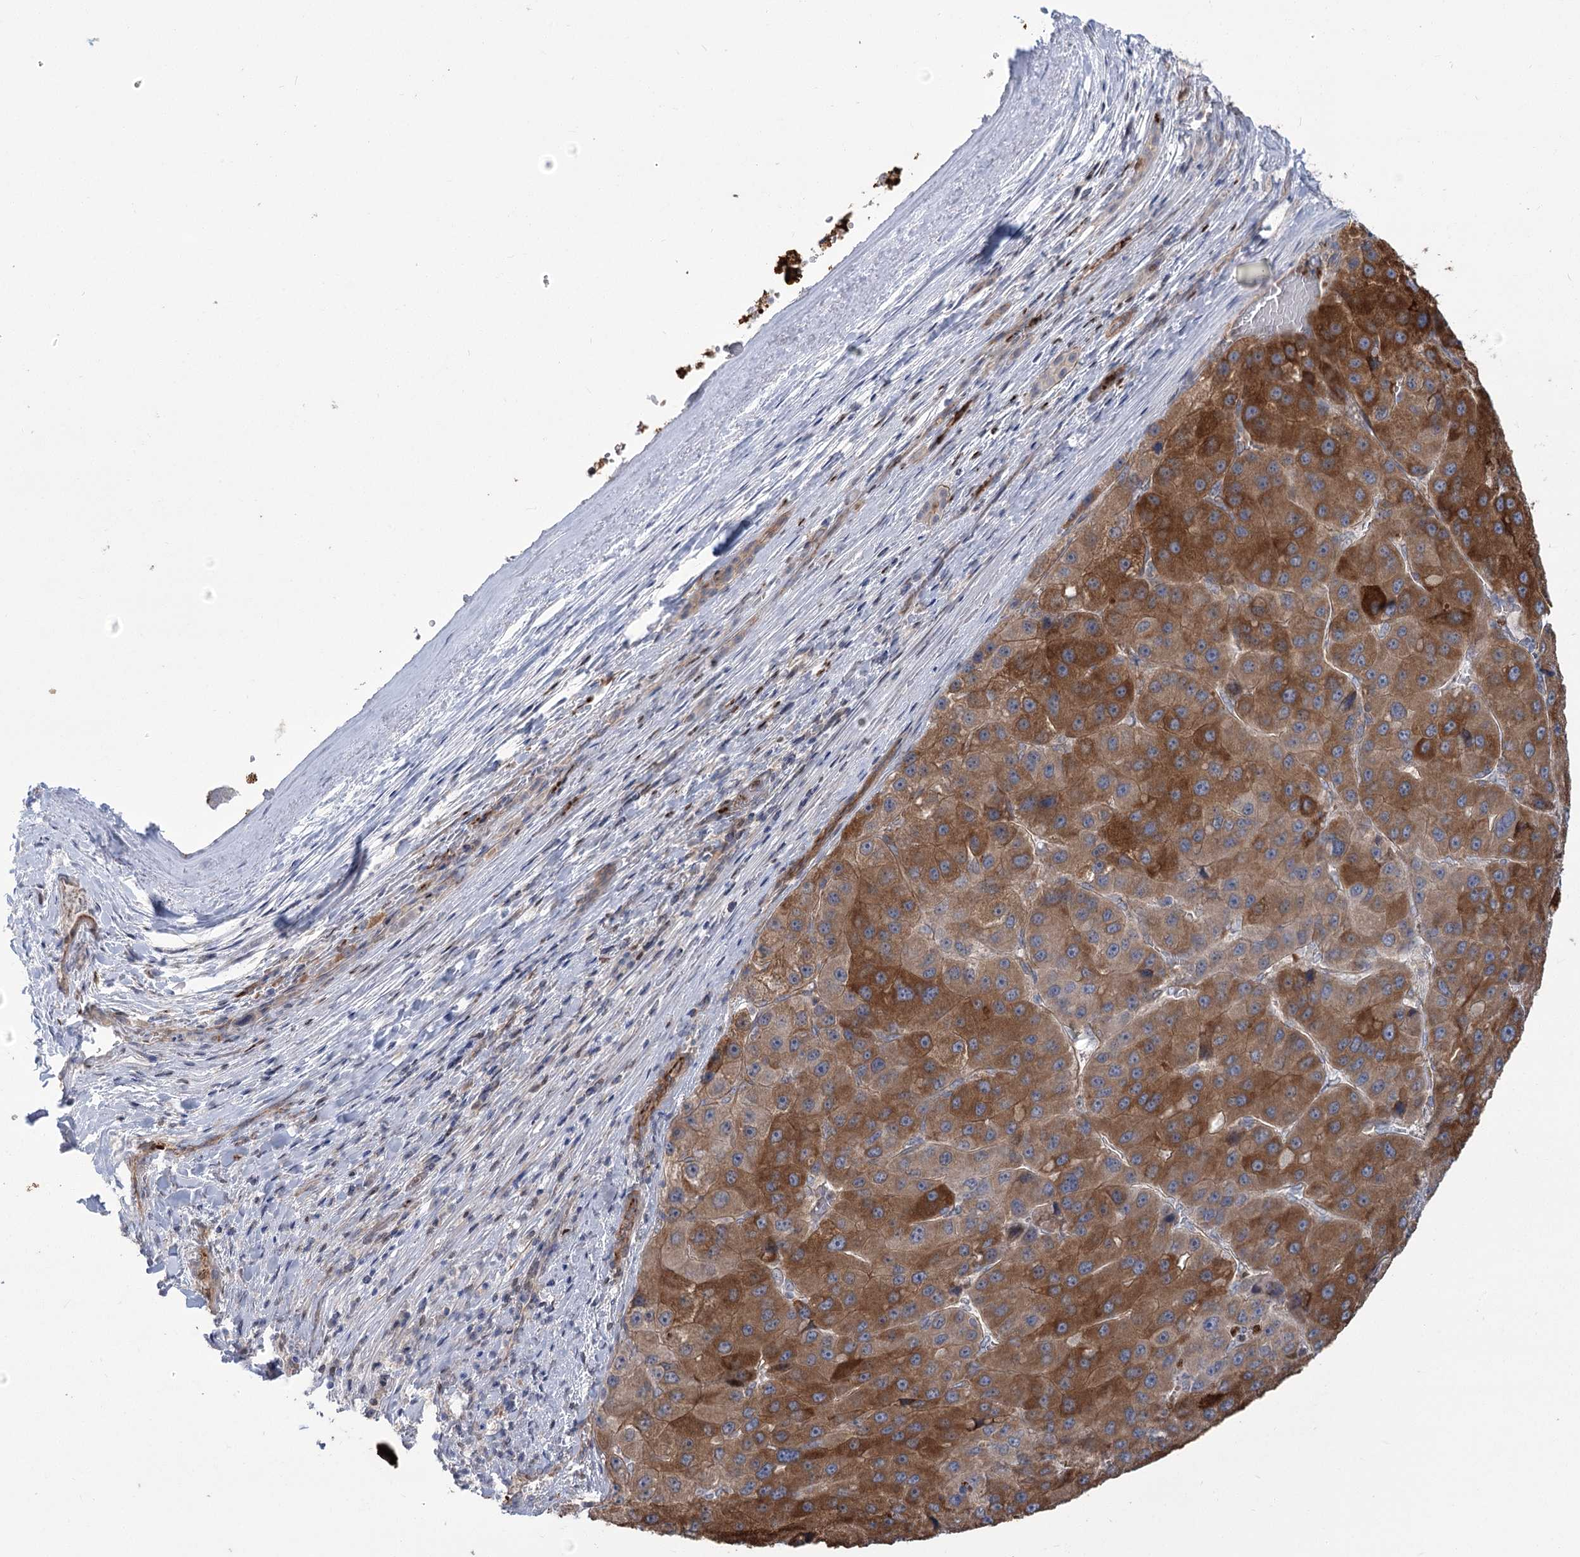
{"staining": {"intensity": "strong", "quantity": ">75%", "location": "cytoplasmic/membranous"}, "tissue": "liver cancer", "cell_type": "Tumor cells", "image_type": "cancer", "snomed": [{"axis": "morphology", "description": "Carcinoma, Hepatocellular, NOS"}, {"axis": "topography", "description": "Liver"}], "caption": "Human liver cancer (hepatocellular carcinoma) stained for a protein (brown) reveals strong cytoplasmic/membranous positive staining in approximately >75% of tumor cells.", "gene": "THAP6", "patient": {"sex": "female", "age": 73}}